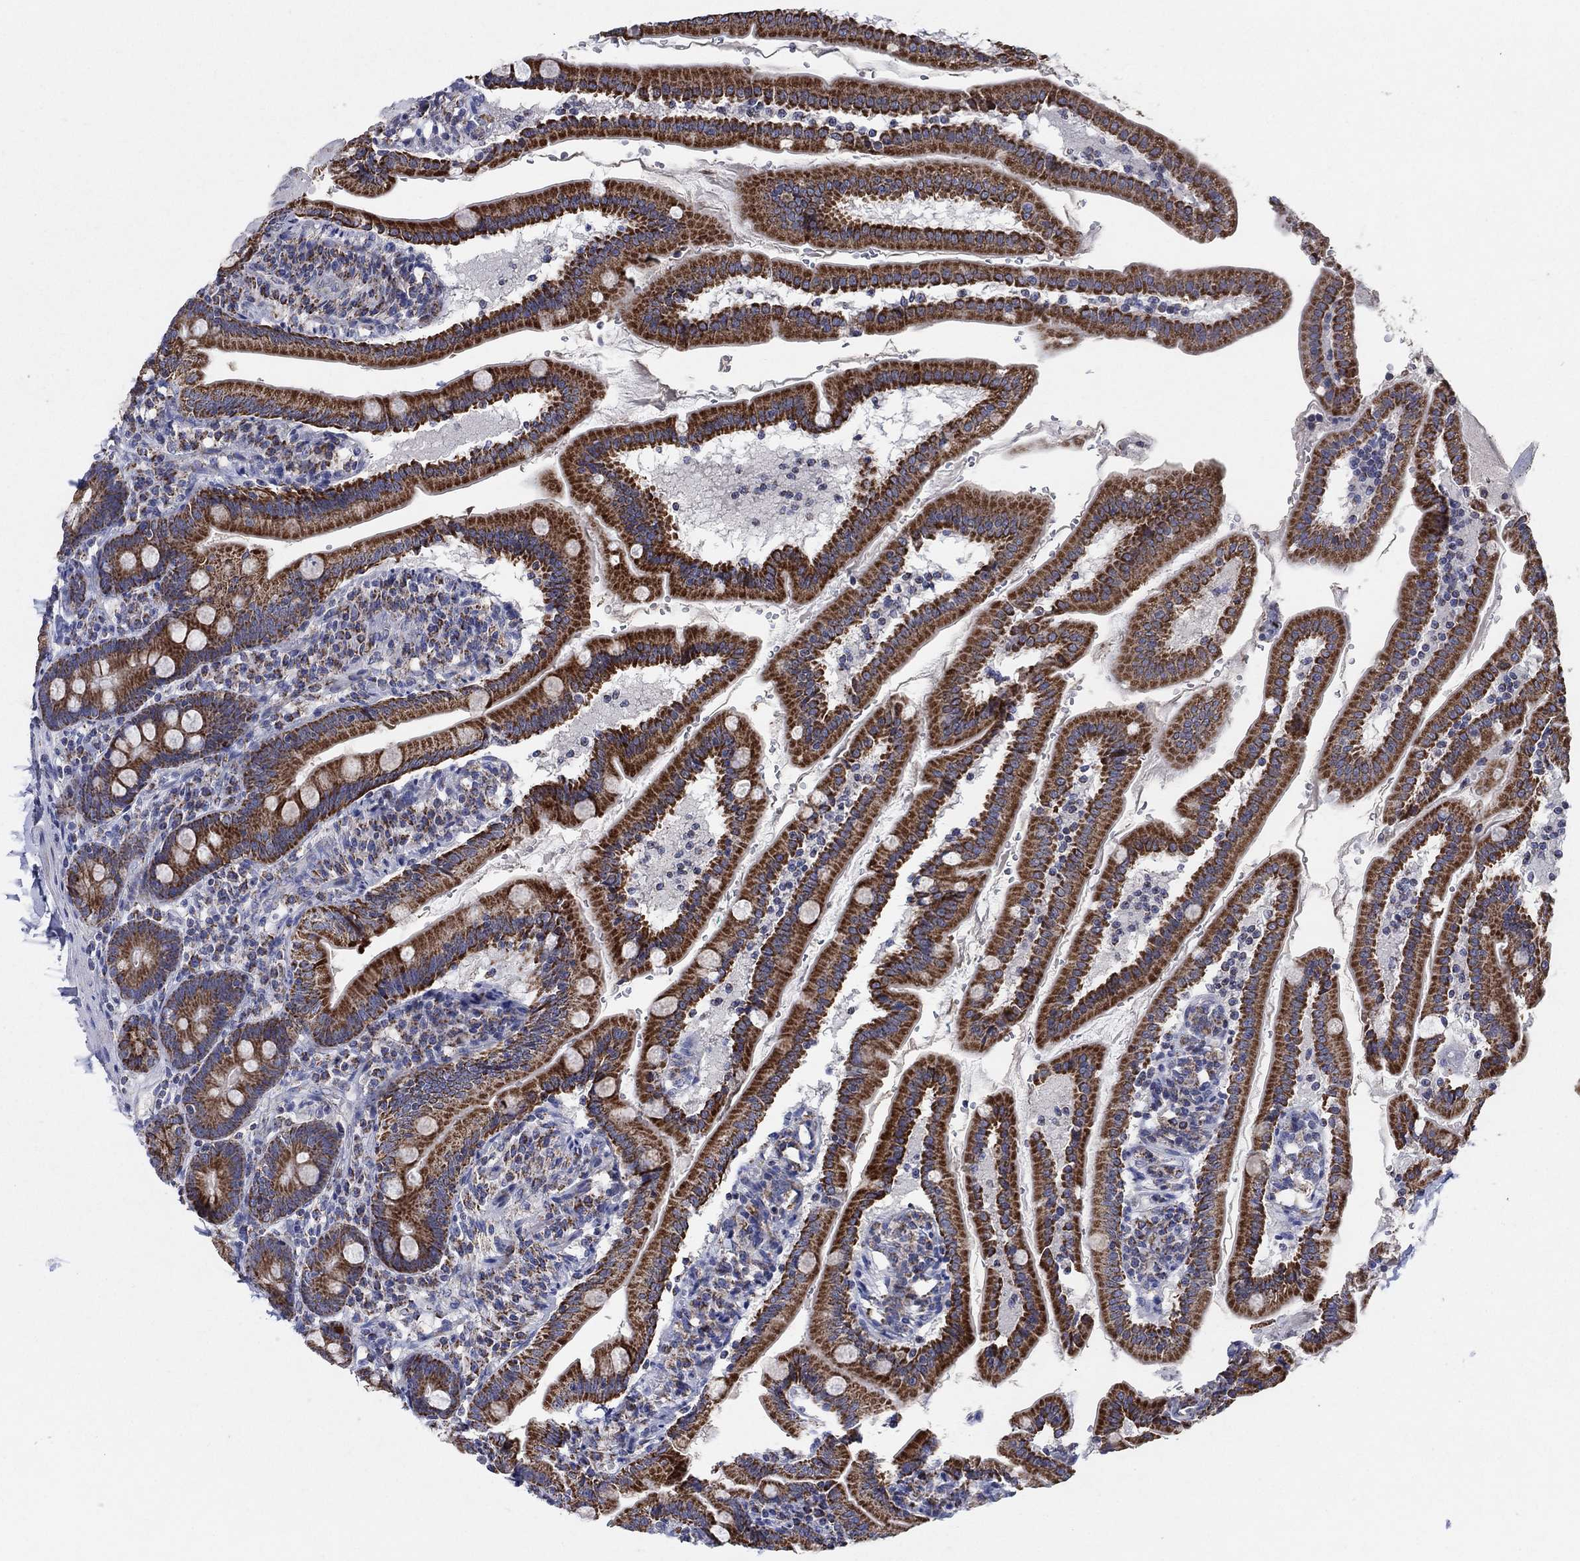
{"staining": {"intensity": "strong", "quantity": ">75%", "location": "cytoplasmic/membranous"}, "tissue": "duodenum", "cell_type": "Glandular cells", "image_type": "normal", "snomed": [{"axis": "morphology", "description": "Normal tissue, NOS"}, {"axis": "topography", "description": "Duodenum"}], "caption": "Immunohistochemical staining of normal duodenum shows strong cytoplasmic/membranous protein staining in about >75% of glandular cells. (brown staining indicates protein expression, while blue staining denotes nuclei).", "gene": "C9orf85", "patient": {"sex": "female", "age": 67}}